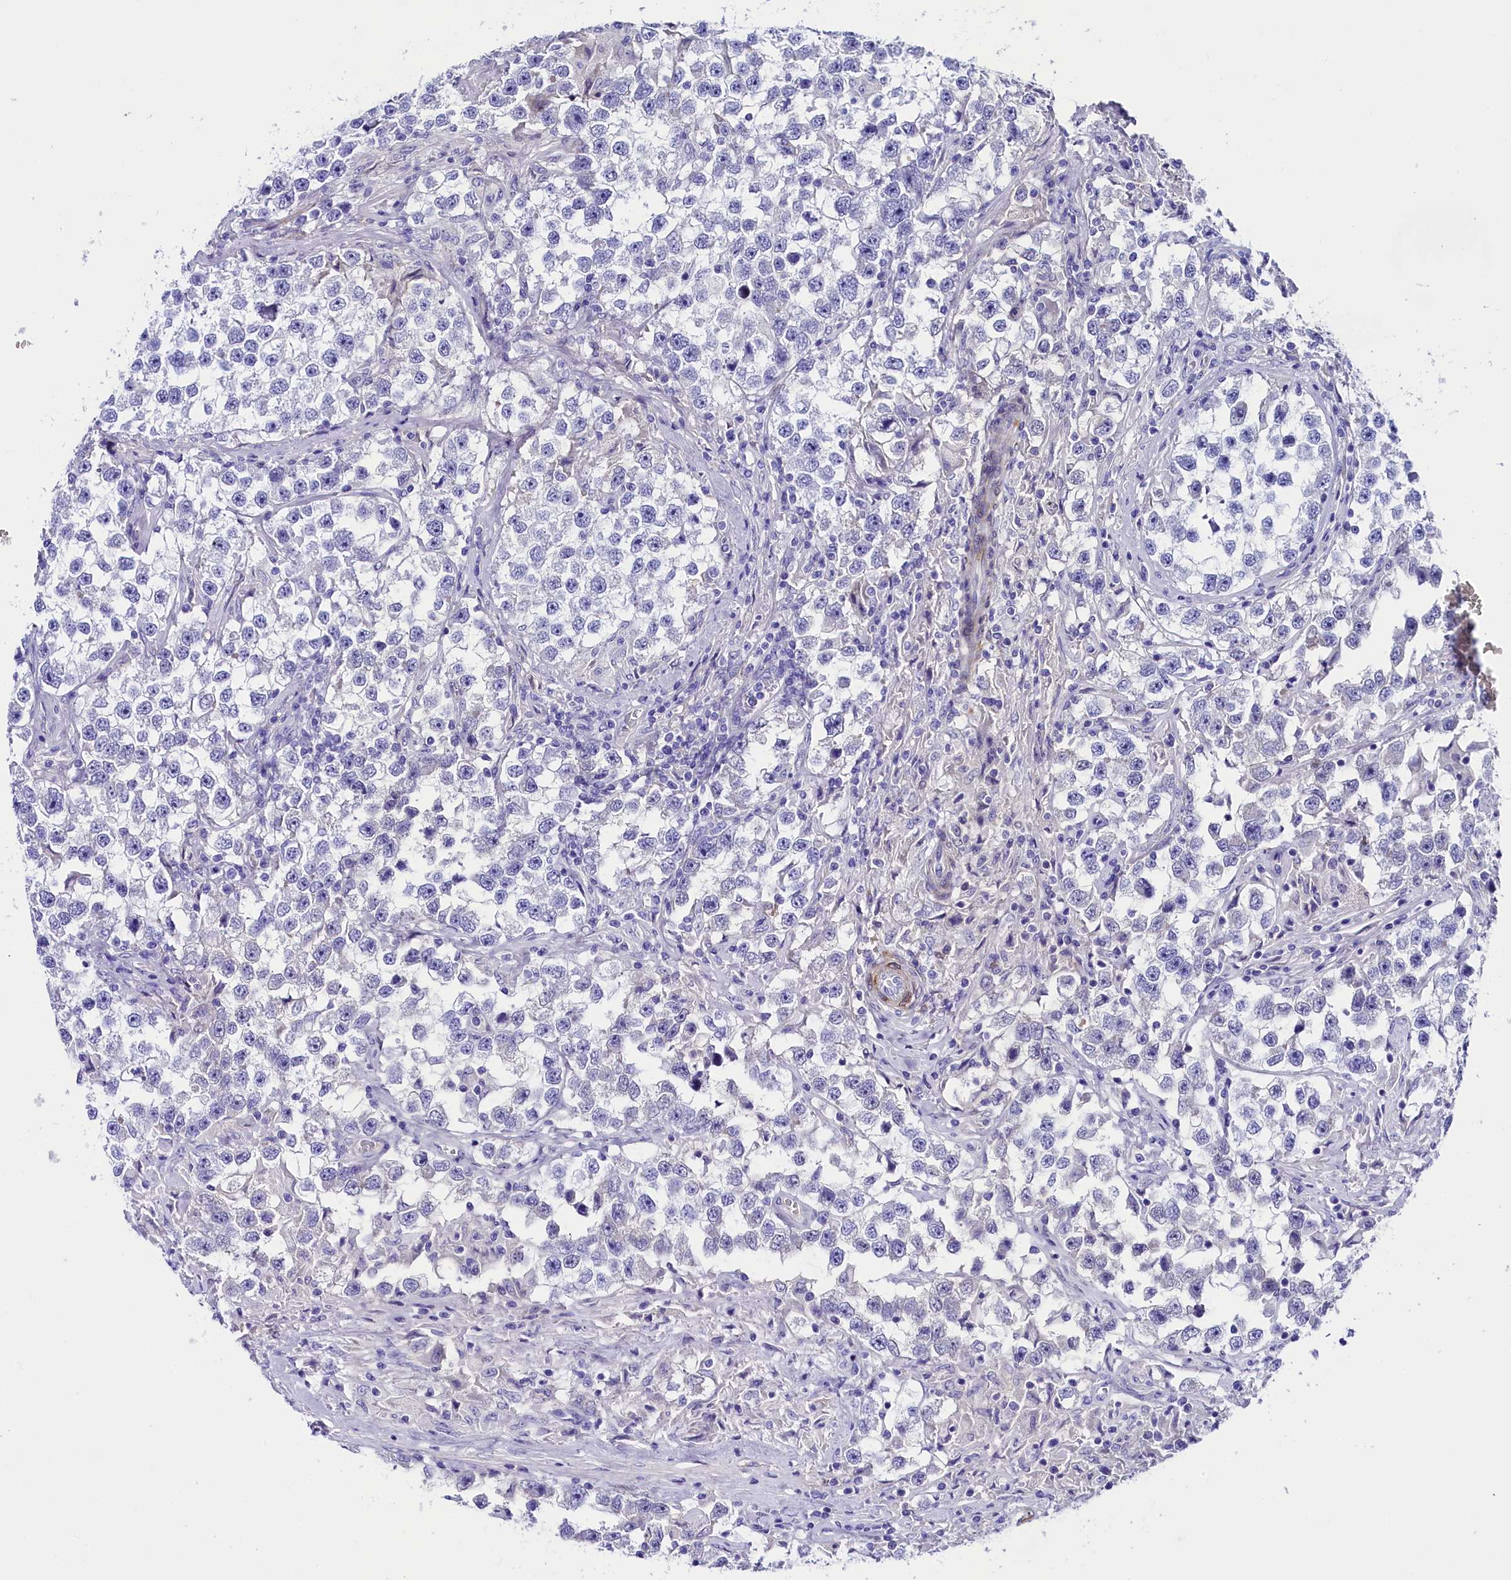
{"staining": {"intensity": "negative", "quantity": "none", "location": "none"}, "tissue": "testis cancer", "cell_type": "Tumor cells", "image_type": "cancer", "snomed": [{"axis": "morphology", "description": "Seminoma, NOS"}, {"axis": "topography", "description": "Testis"}], "caption": "The image reveals no staining of tumor cells in testis cancer (seminoma).", "gene": "SOD3", "patient": {"sex": "male", "age": 46}}